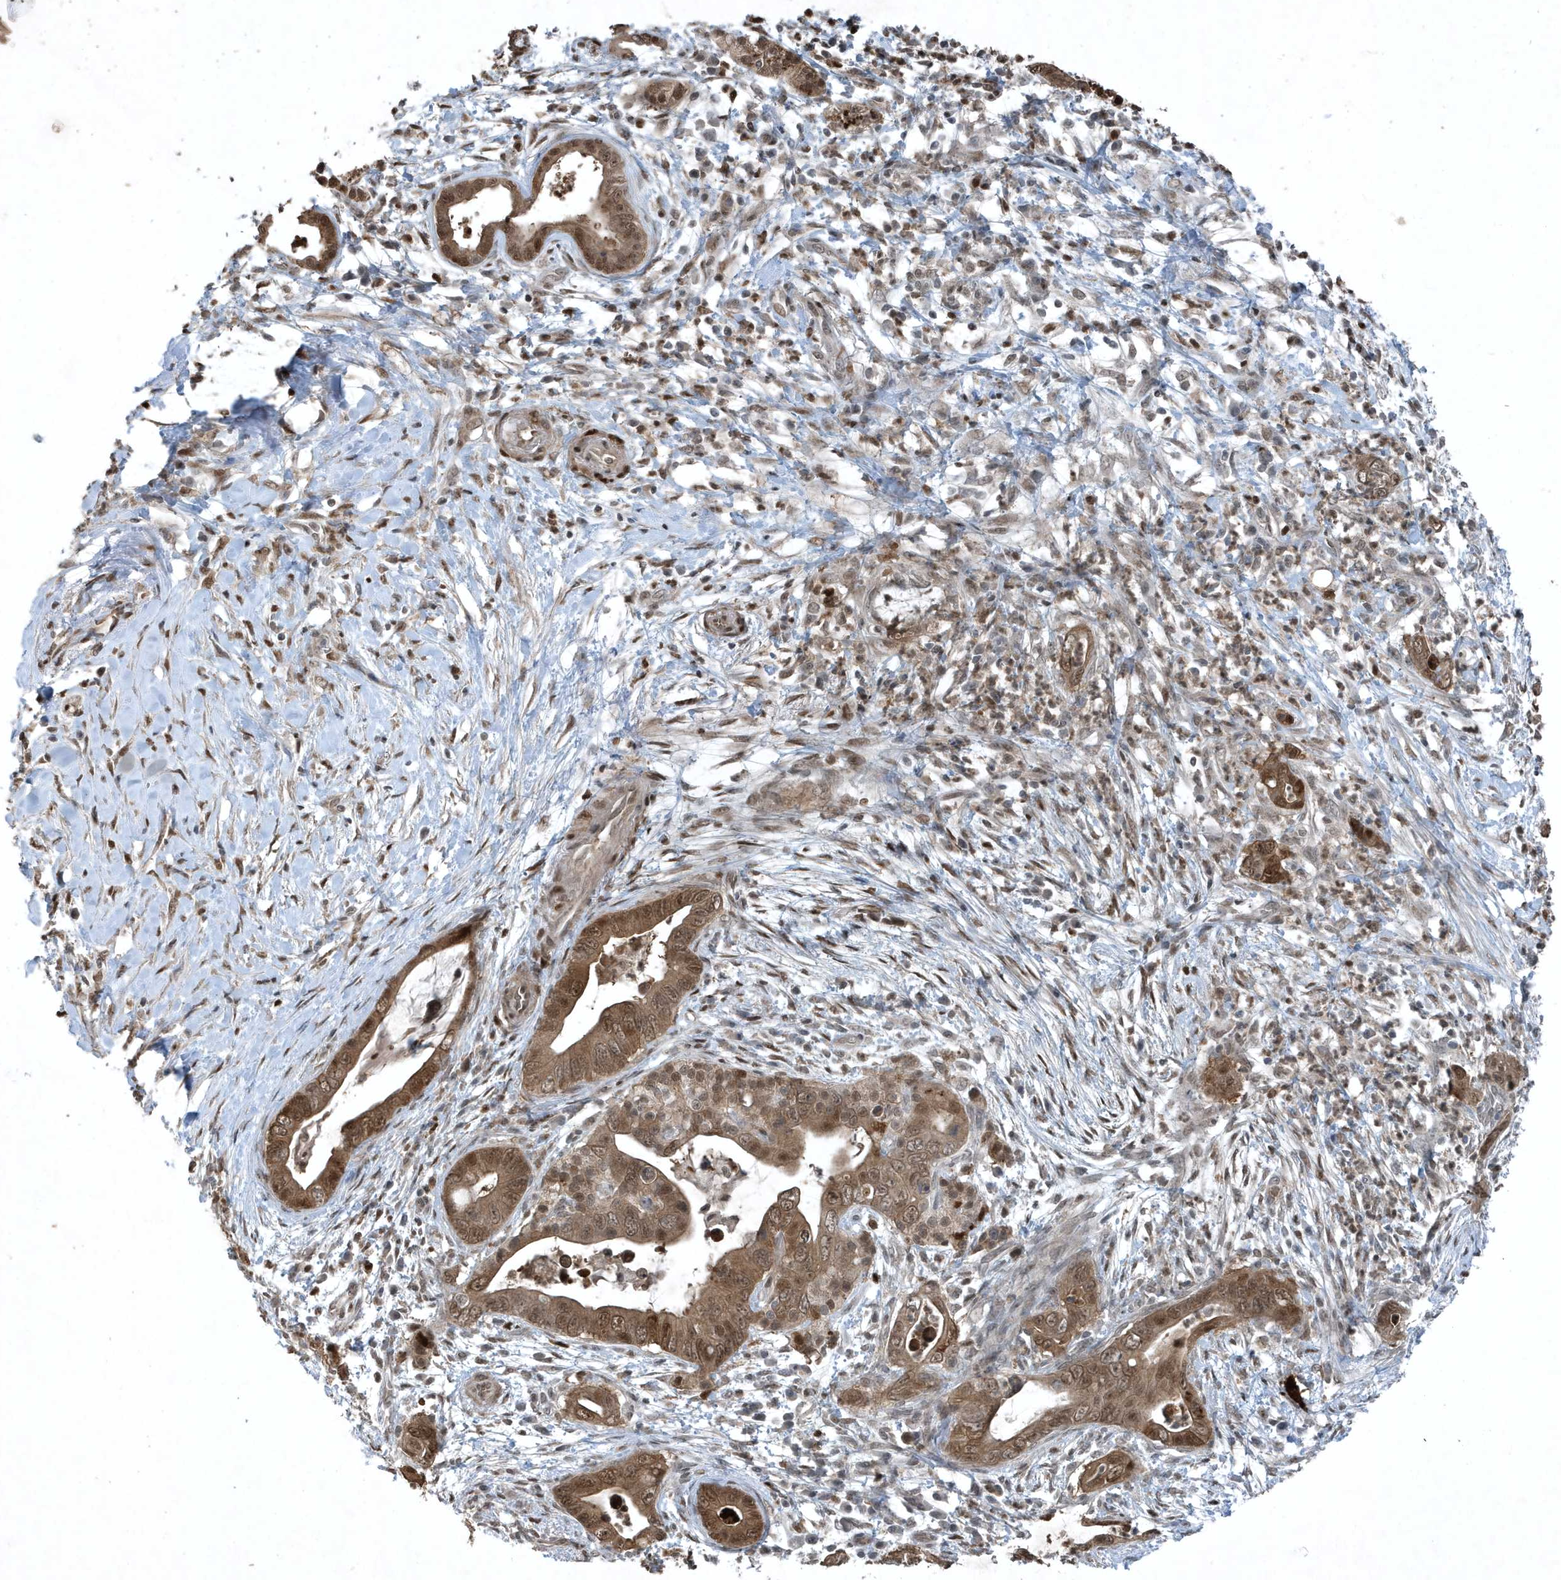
{"staining": {"intensity": "strong", "quantity": ">75%", "location": "cytoplasmic/membranous,nuclear"}, "tissue": "pancreatic cancer", "cell_type": "Tumor cells", "image_type": "cancer", "snomed": [{"axis": "morphology", "description": "Adenocarcinoma, NOS"}, {"axis": "topography", "description": "Pancreas"}], "caption": "Immunohistochemical staining of pancreatic cancer (adenocarcinoma) displays high levels of strong cytoplasmic/membranous and nuclear expression in approximately >75% of tumor cells. (IHC, brightfield microscopy, high magnification).", "gene": "HSPA1A", "patient": {"sex": "male", "age": 75}}